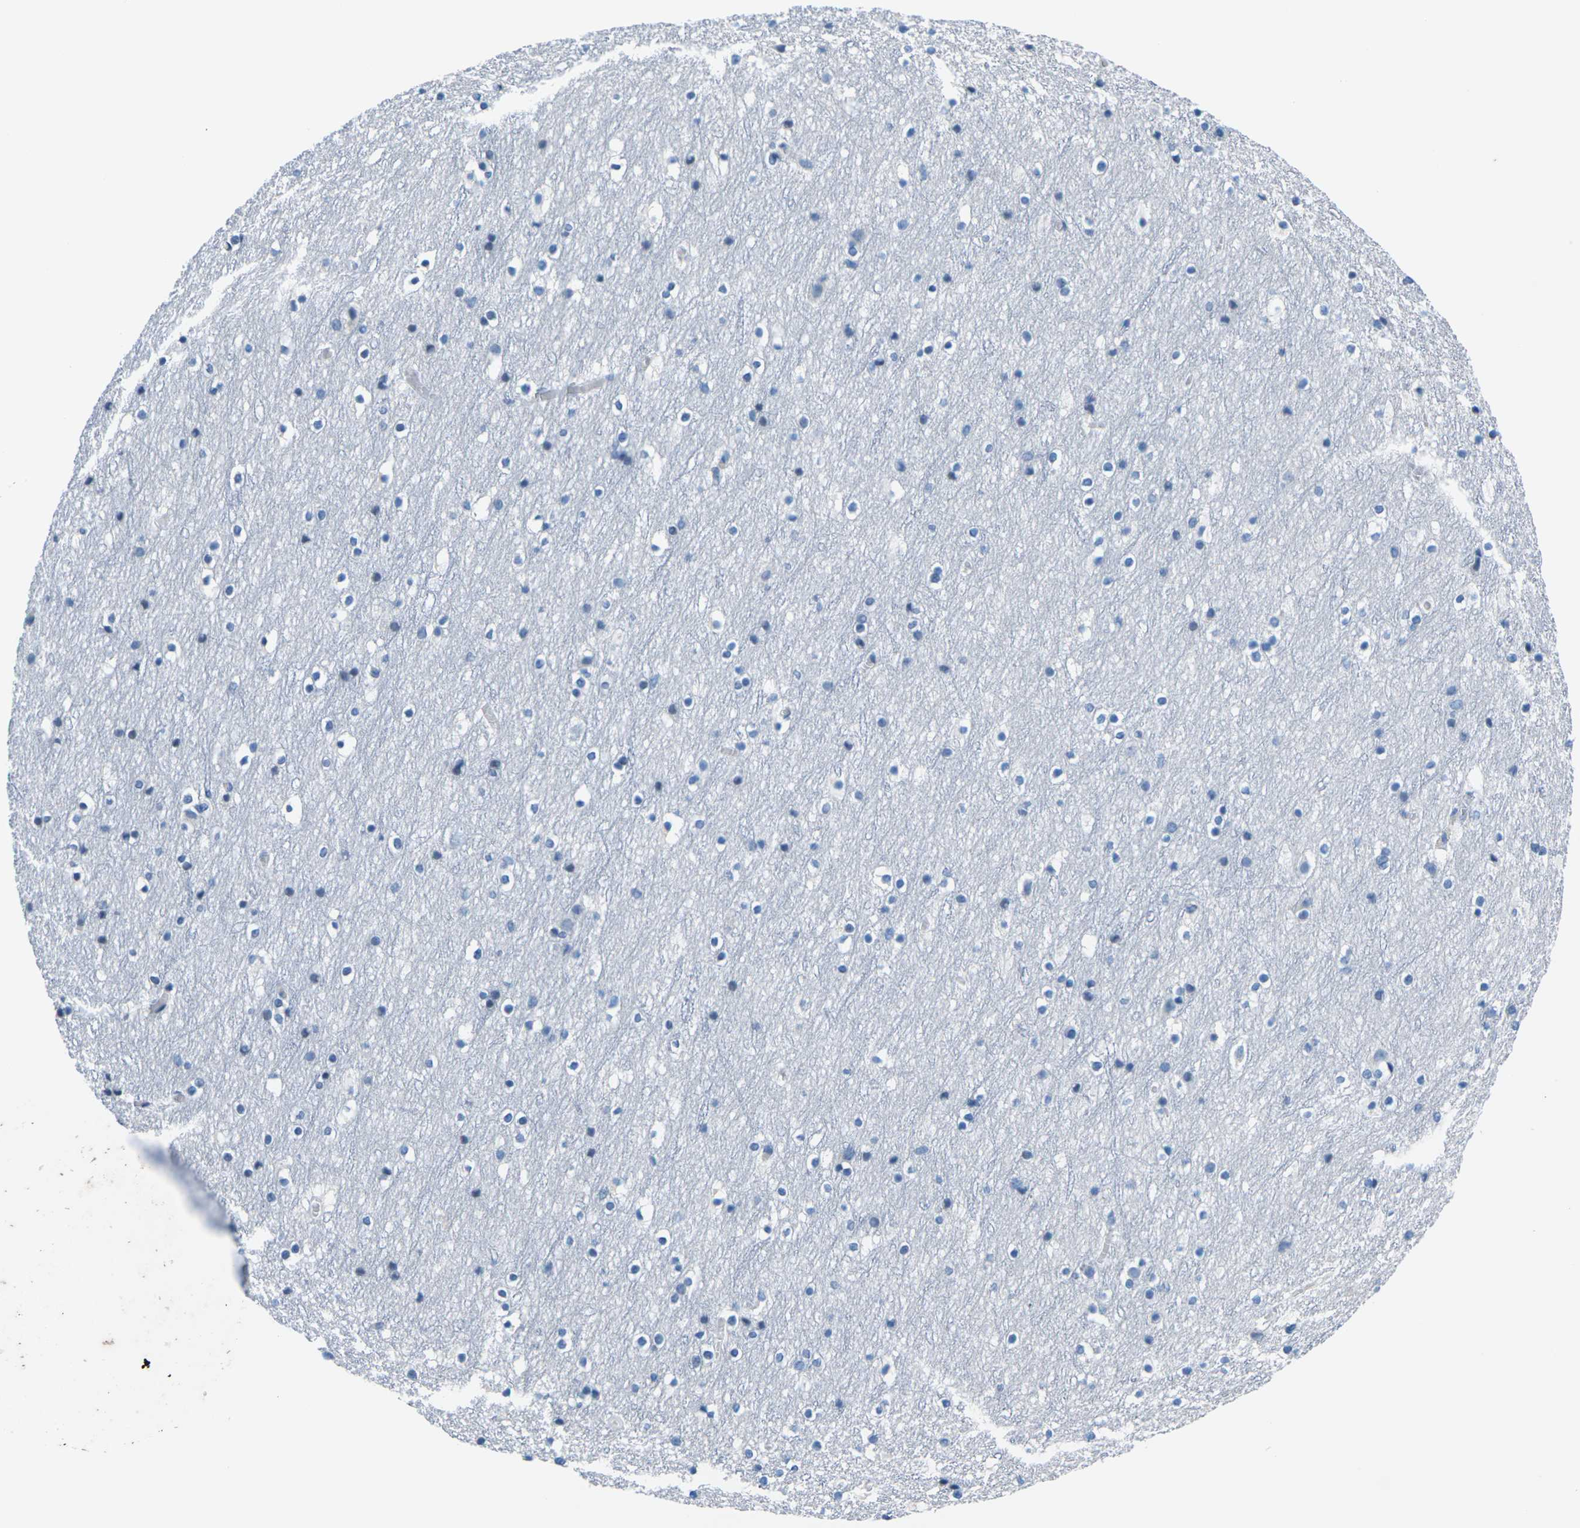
{"staining": {"intensity": "negative", "quantity": "none", "location": "none"}, "tissue": "cerebral cortex", "cell_type": "Endothelial cells", "image_type": "normal", "snomed": [{"axis": "morphology", "description": "Normal tissue, NOS"}, {"axis": "topography", "description": "Cerebral cortex"}], "caption": "The image shows no significant positivity in endothelial cells of cerebral cortex.", "gene": "UMOD", "patient": {"sex": "male", "age": 45}}